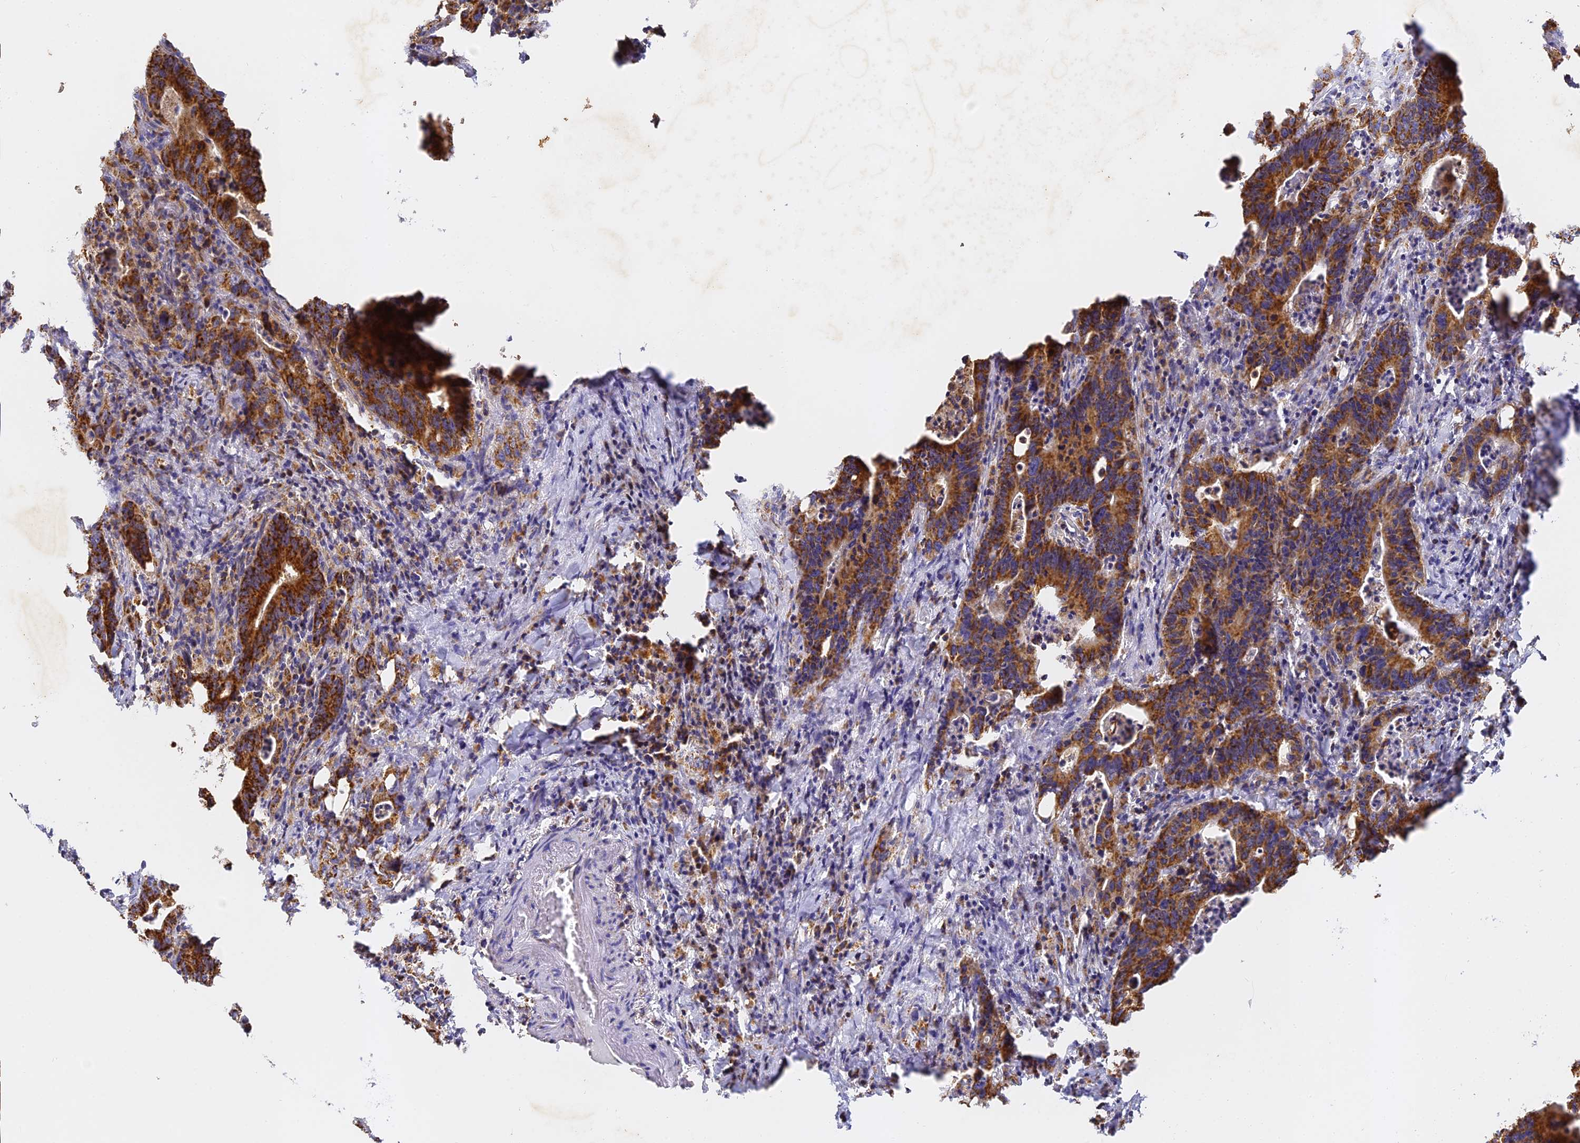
{"staining": {"intensity": "strong", "quantity": ">75%", "location": "cytoplasmic/membranous"}, "tissue": "colorectal cancer", "cell_type": "Tumor cells", "image_type": "cancer", "snomed": [{"axis": "morphology", "description": "Adenocarcinoma, NOS"}, {"axis": "topography", "description": "Colon"}], "caption": "Brown immunohistochemical staining in human colorectal cancer shows strong cytoplasmic/membranous positivity in about >75% of tumor cells.", "gene": "DONSON", "patient": {"sex": "female", "age": 75}}